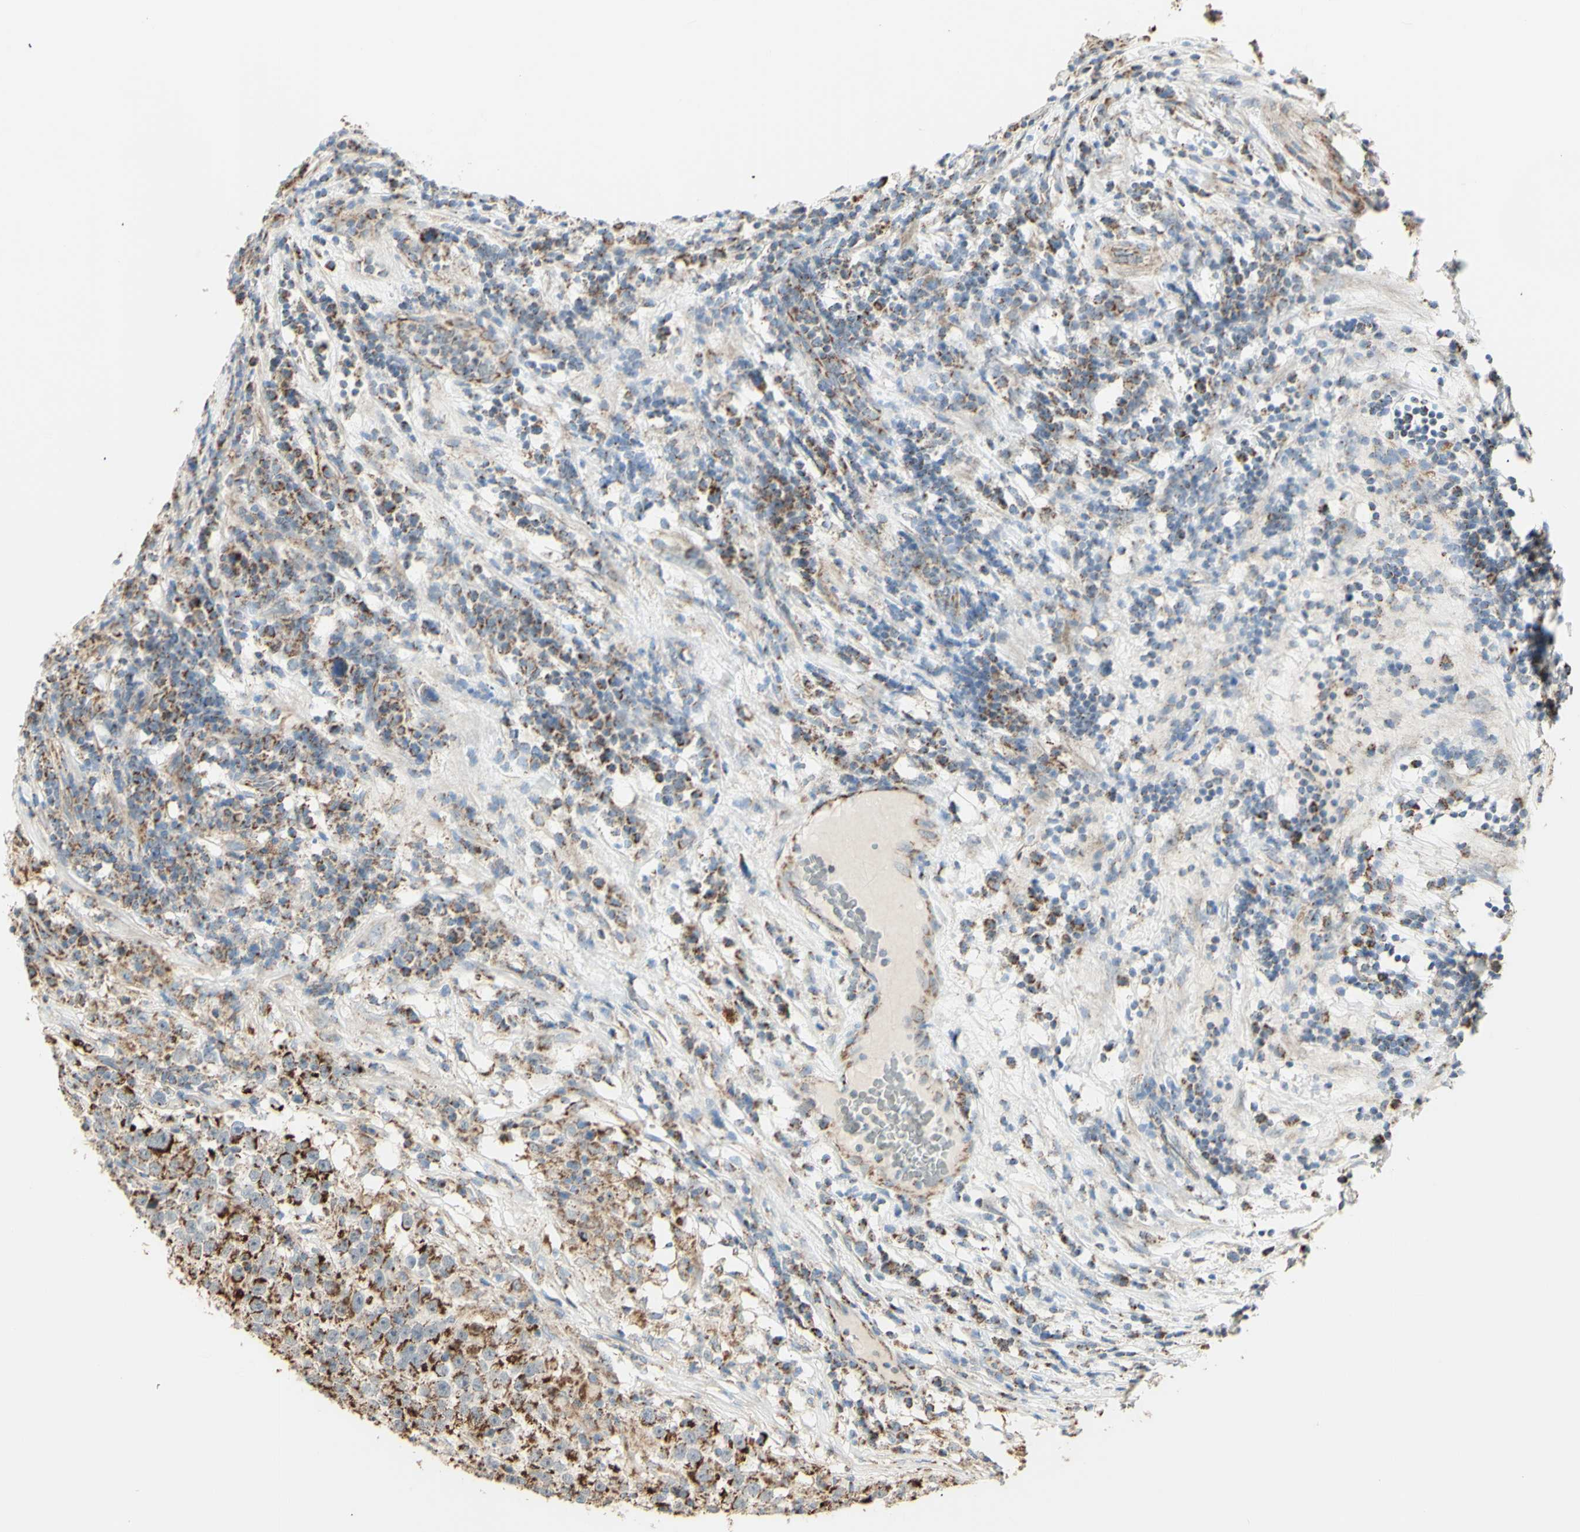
{"staining": {"intensity": "moderate", "quantity": ">75%", "location": "cytoplasmic/membranous"}, "tissue": "testis cancer", "cell_type": "Tumor cells", "image_type": "cancer", "snomed": [{"axis": "morphology", "description": "Seminoma, NOS"}, {"axis": "topography", "description": "Testis"}], "caption": "Tumor cells reveal medium levels of moderate cytoplasmic/membranous positivity in approximately >75% of cells in human testis seminoma.", "gene": "LETM1", "patient": {"sex": "male", "age": 43}}